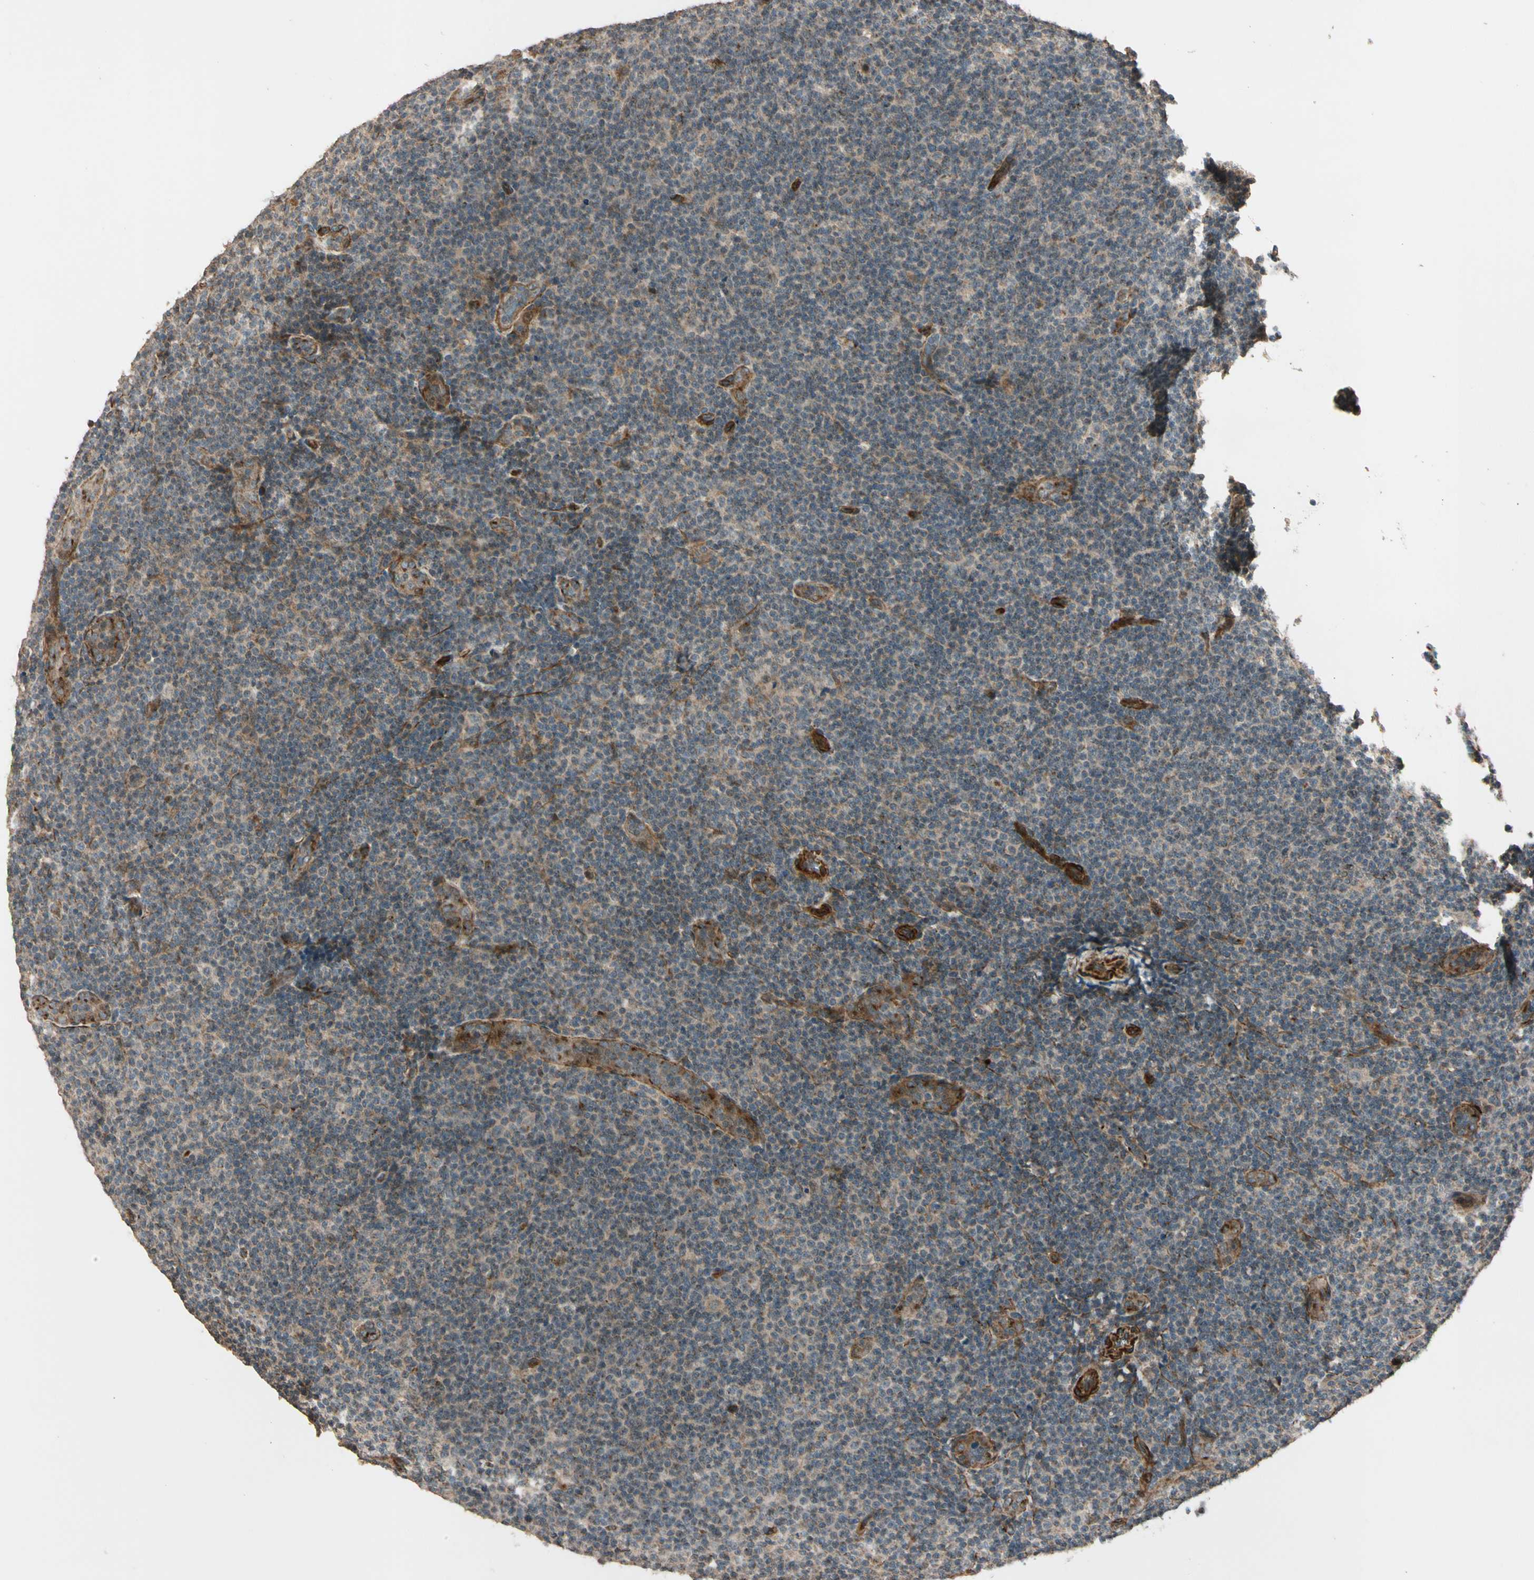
{"staining": {"intensity": "weak", "quantity": ">75%", "location": "cytoplasmic/membranous"}, "tissue": "lymphoma", "cell_type": "Tumor cells", "image_type": "cancer", "snomed": [{"axis": "morphology", "description": "Malignant lymphoma, non-Hodgkin's type, Low grade"}, {"axis": "topography", "description": "Lymph node"}], "caption": "A histopathology image of human lymphoma stained for a protein displays weak cytoplasmic/membranous brown staining in tumor cells.", "gene": "GCK", "patient": {"sex": "male", "age": 83}}